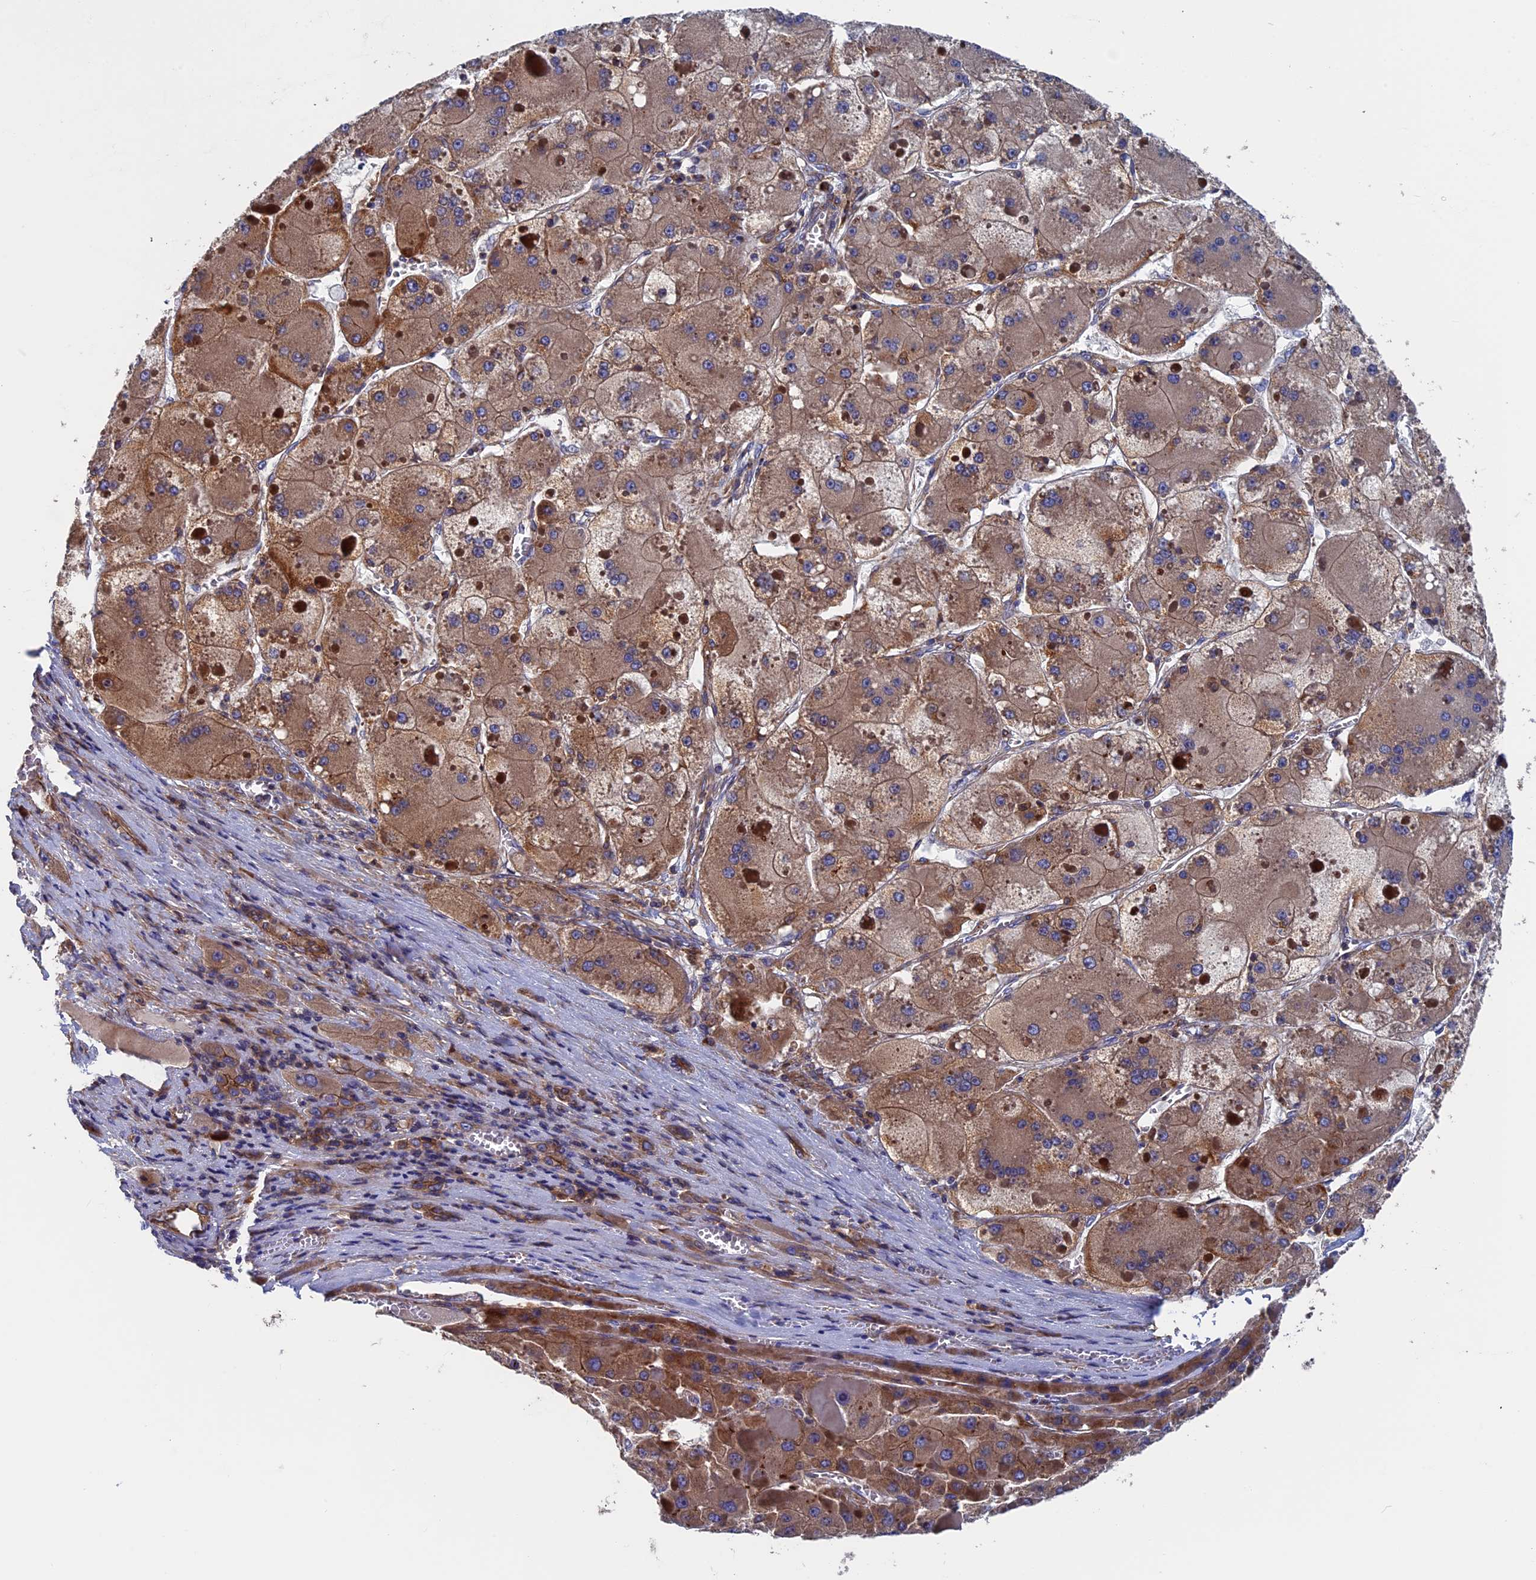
{"staining": {"intensity": "moderate", "quantity": ">75%", "location": "cytoplasmic/membranous"}, "tissue": "liver cancer", "cell_type": "Tumor cells", "image_type": "cancer", "snomed": [{"axis": "morphology", "description": "Carcinoma, Hepatocellular, NOS"}, {"axis": "topography", "description": "Liver"}], "caption": "The histopathology image shows staining of liver cancer, revealing moderate cytoplasmic/membranous protein staining (brown color) within tumor cells.", "gene": "DNAJC3", "patient": {"sex": "female", "age": 73}}